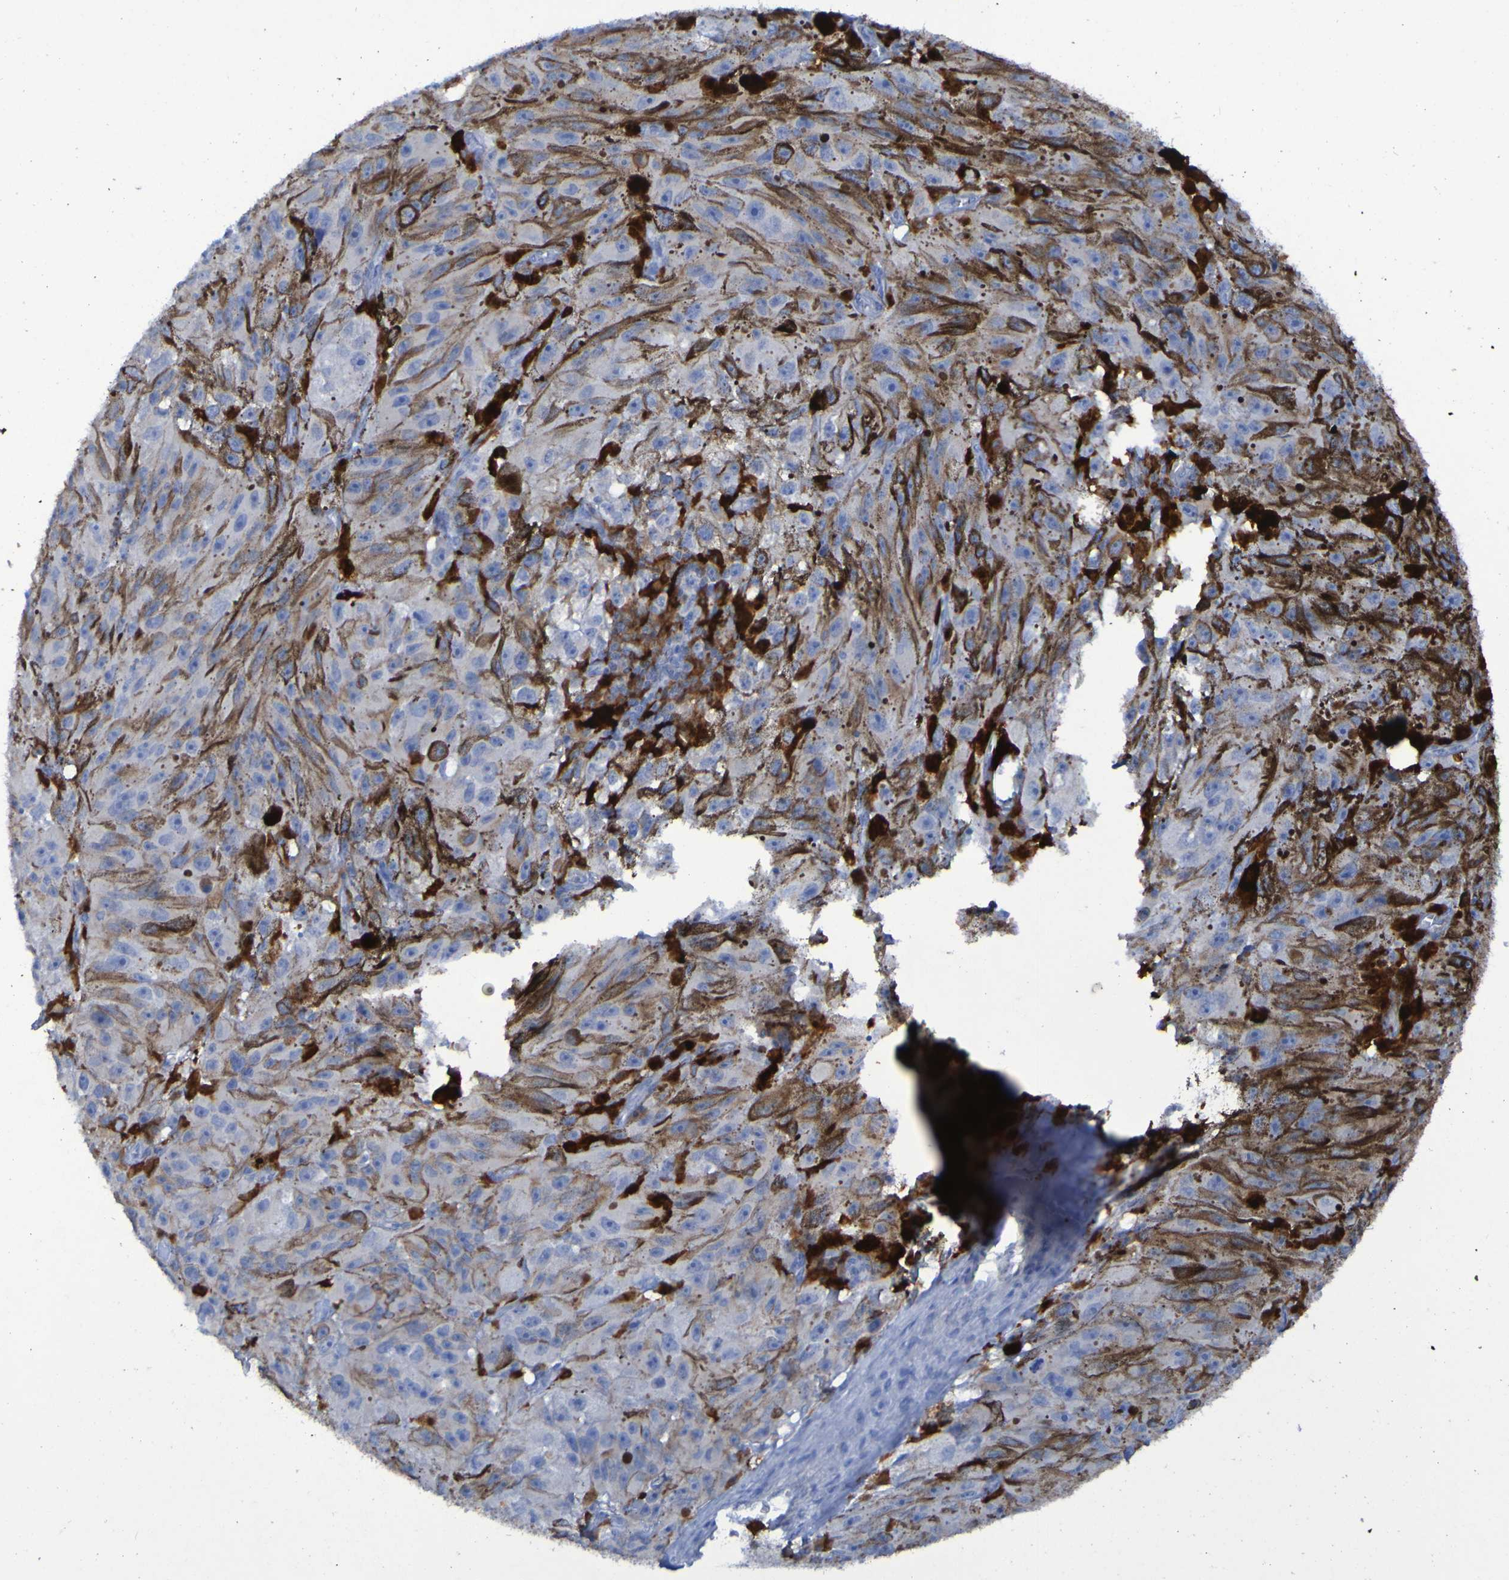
{"staining": {"intensity": "weak", "quantity": "<25%", "location": "cytoplasmic/membranous"}, "tissue": "melanoma", "cell_type": "Tumor cells", "image_type": "cancer", "snomed": [{"axis": "morphology", "description": "Malignant melanoma, NOS"}, {"axis": "topography", "description": "Skin"}], "caption": "An IHC micrograph of malignant melanoma is shown. There is no staining in tumor cells of malignant melanoma.", "gene": "MPPE1", "patient": {"sex": "female", "age": 104}}